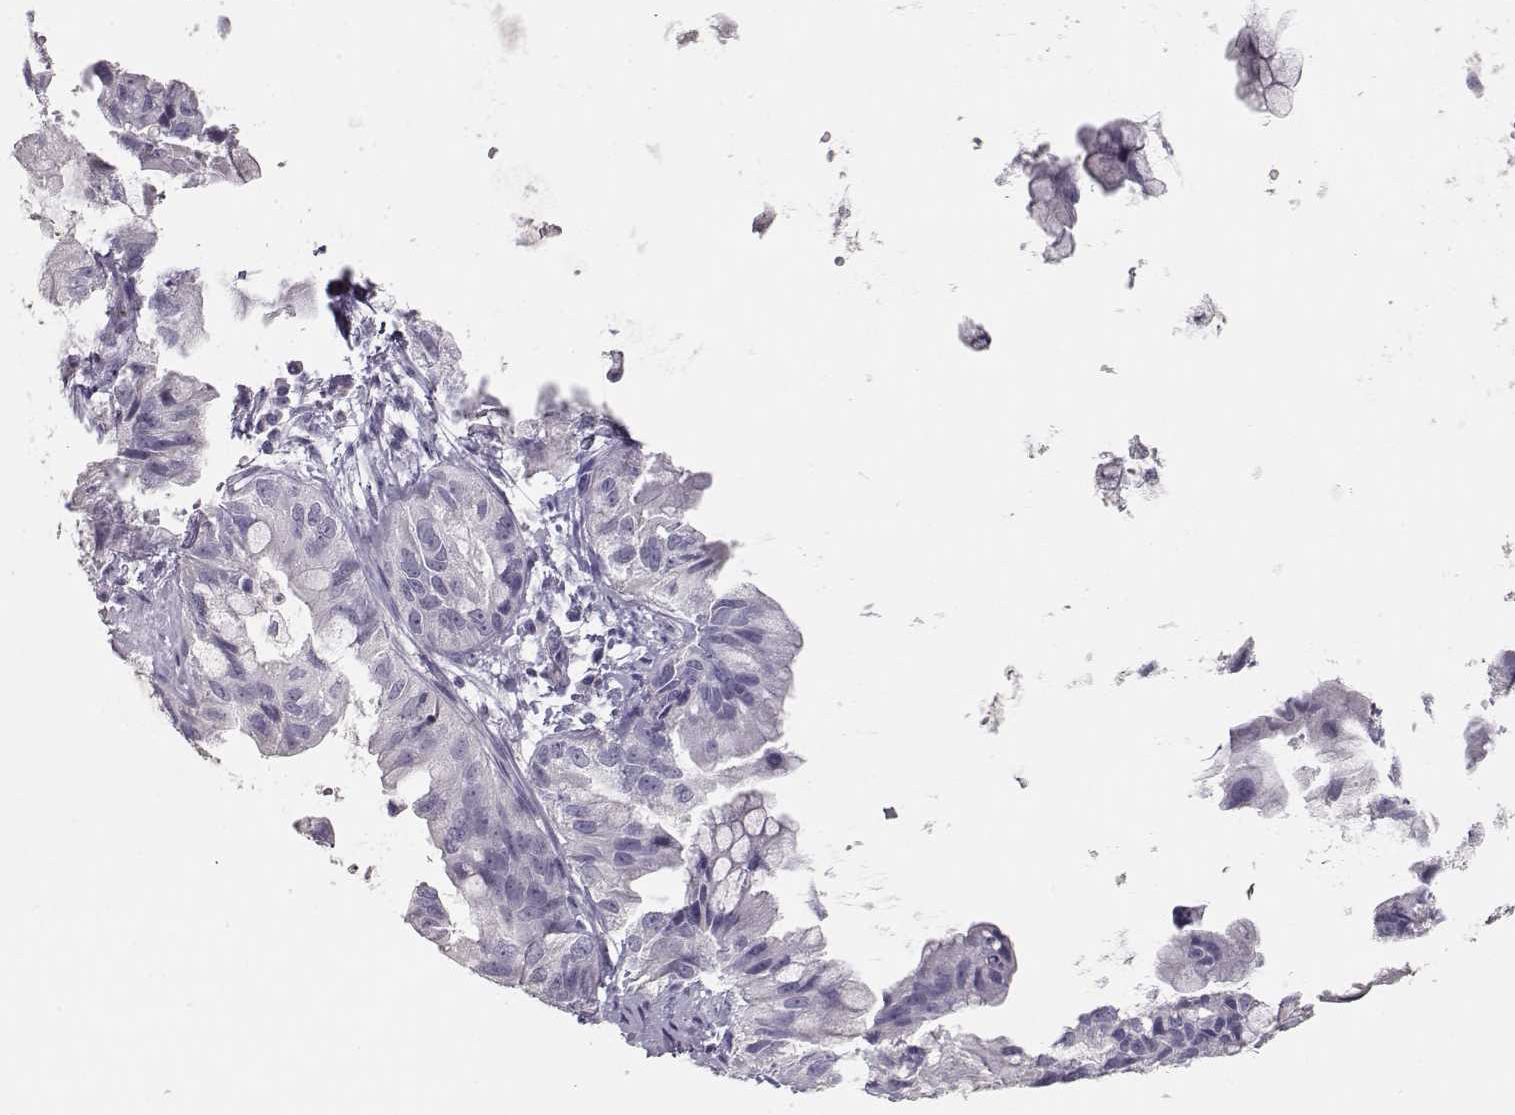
{"staining": {"intensity": "negative", "quantity": "none", "location": "none"}, "tissue": "ovarian cancer", "cell_type": "Tumor cells", "image_type": "cancer", "snomed": [{"axis": "morphology", "description": "Cystadenocarcinoma, mucinous, NOS"}, {"axis": "topography", "description": "Ovary"}], "caption": "Immunohistochemistry (IHC) histopathology image of neoplastic tissue: human ovarian cancer (mucinous cystadenocarcinoma) stained with DAB shows no significant protein expression in tumor cells.", "gene": "MAGEC1", "patient": {"sex": "female", "age": 76}}